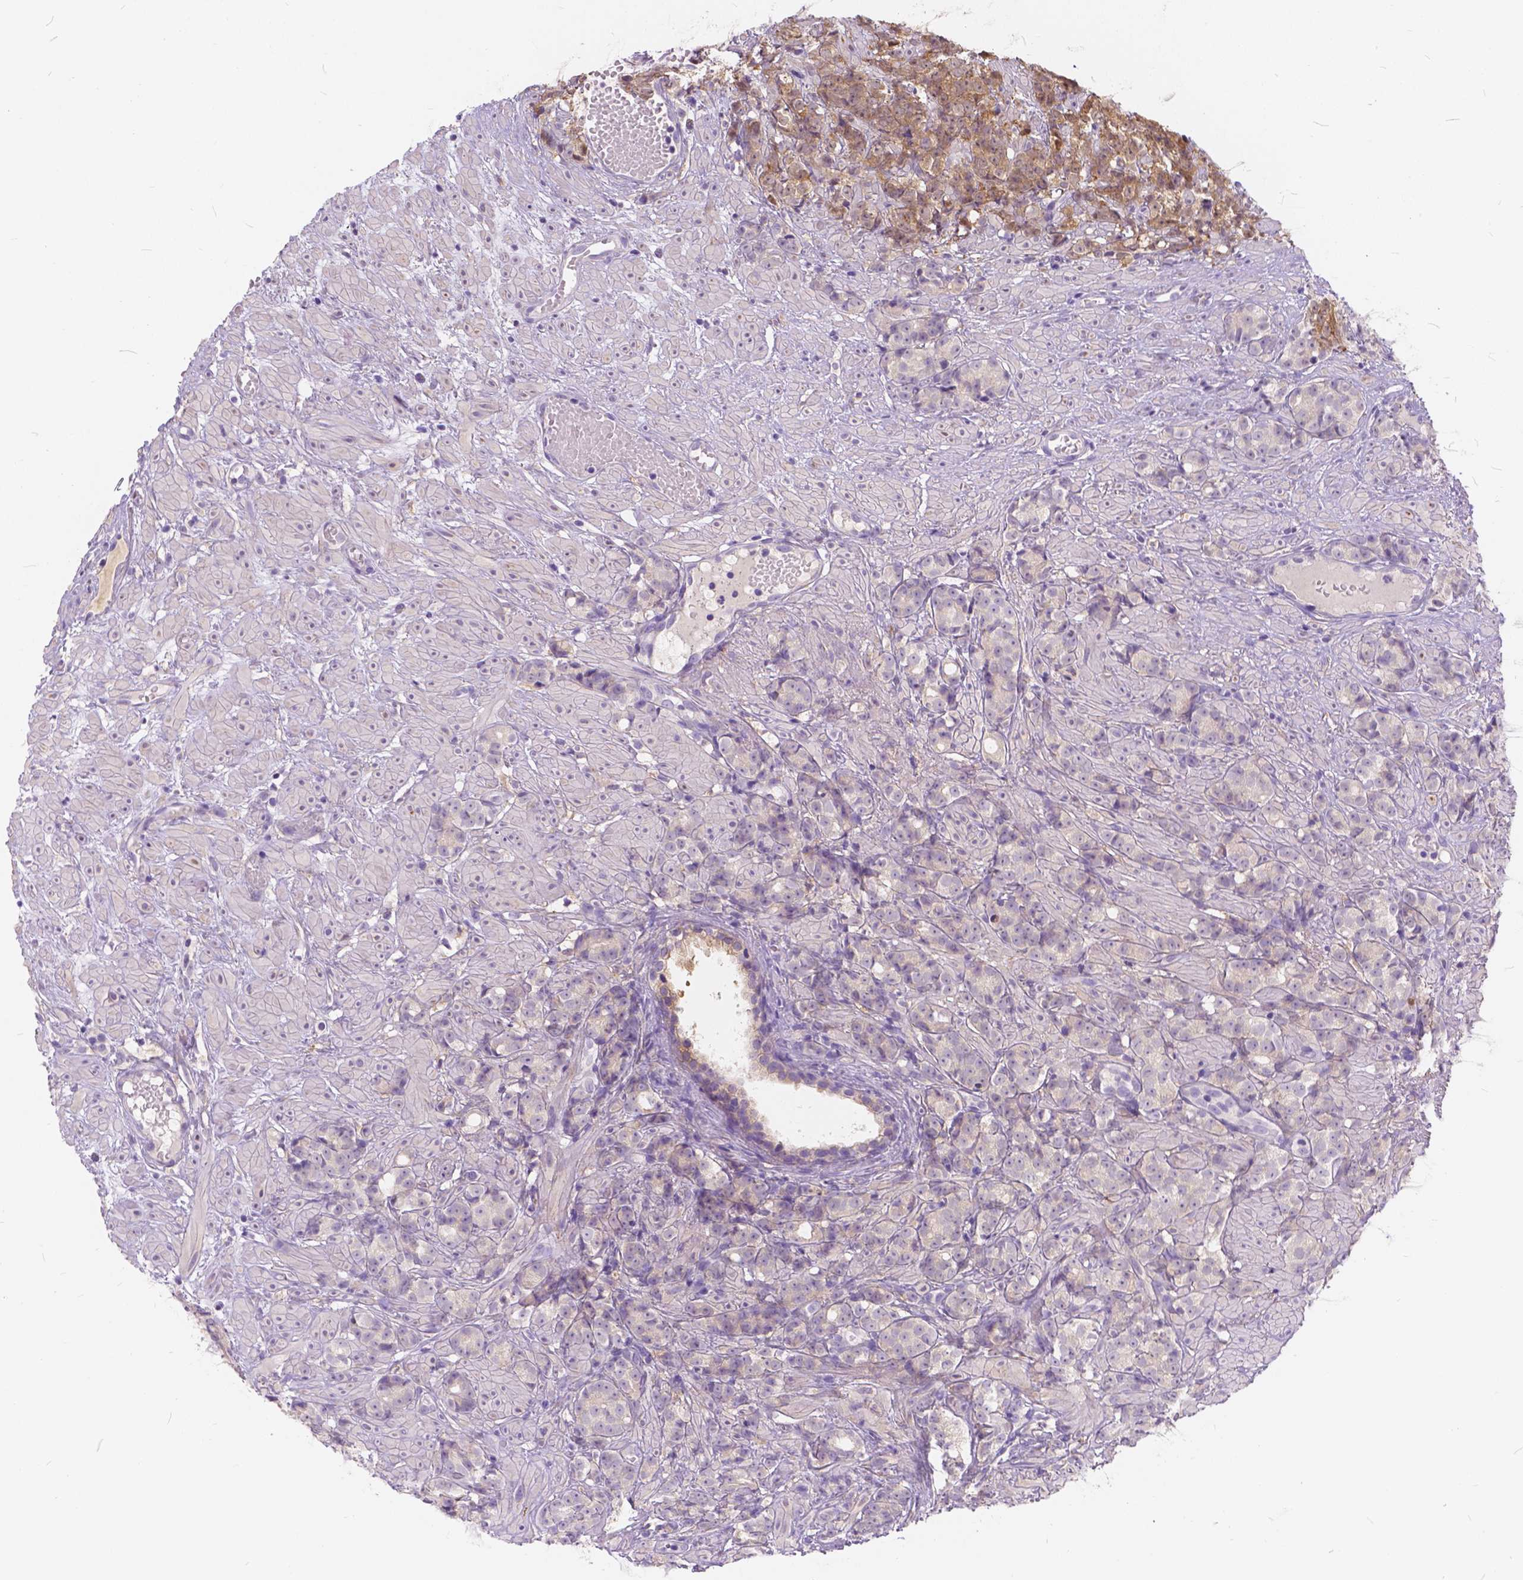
{"staining": {"intensity": "moderate", "quantity": "<25%", "location": "cytoplasmic/membranous"}, "tissue": "prostate cancer", "cell_type": "Tumor cells", "image_type": "cancer", "snomed": [{"axis": "morphology", "description": "Adenocarcinoma, High grade"}, {"axis": "topography", "description": "Prostate"}], "caption": "Immunohistochemistry (IHC) (DAB (3,3'-diaminobenzidine)) staining of human high-grade adenocarcinoma (prostate) reveals moderate cytoplasmic/membranous protein expression in about <25% of tumor cells.", "gene": "PEX11G", "patient": {"sex": "male", "age": 81}}